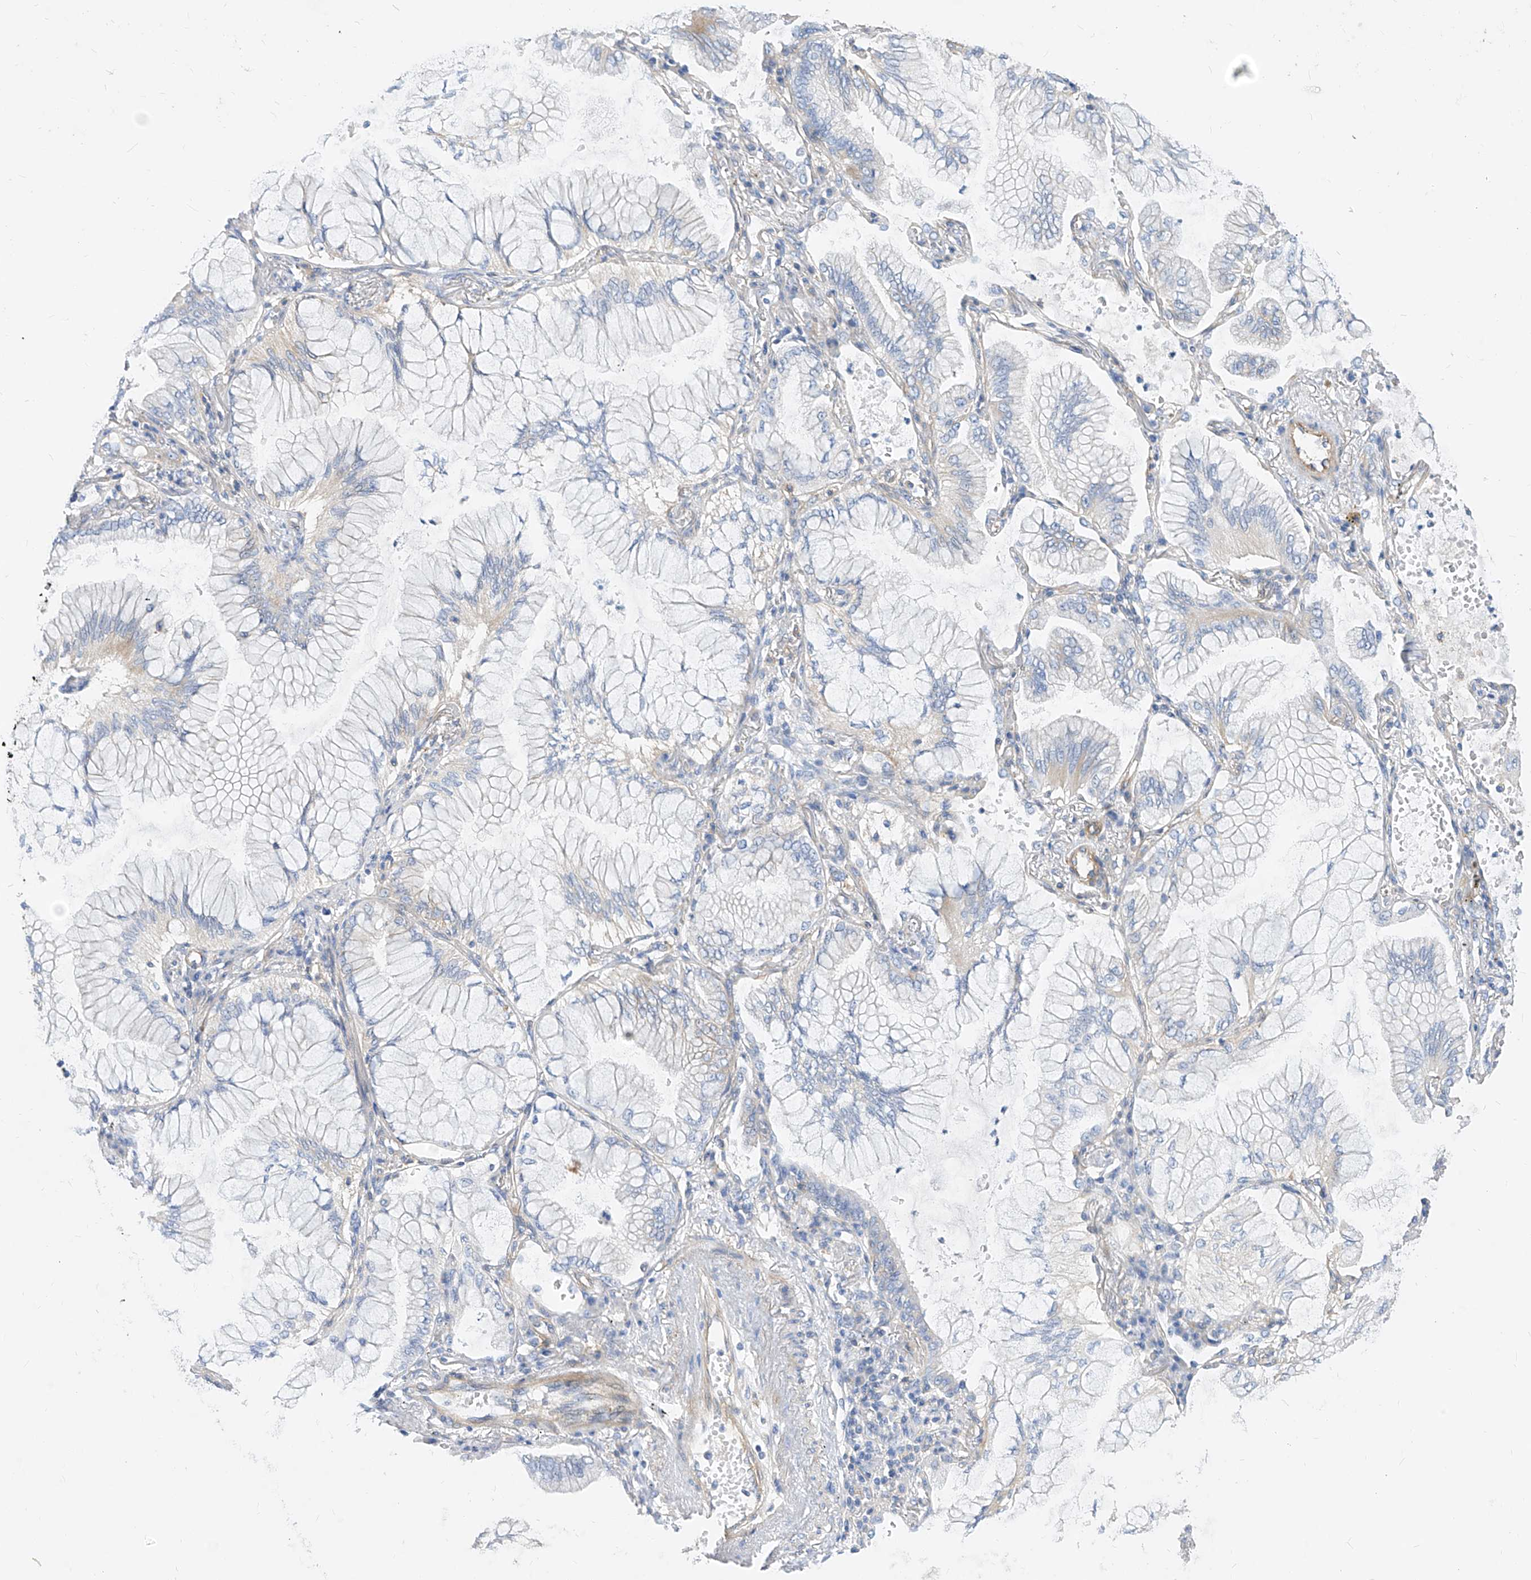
{"staining": {"intensity": "weak", "quantity": "<25%", "location": "cytoplasmic/membranous"}, "tissue": "lung cancer", "cell_type": "Tumor cells", "image_type": "cancer", "snomed": [{"axis": "morphology", "description": "Adenocarcinoma, NOS"}, {"axis": "topography", "description": "Lung"}], "caption": "Protein analysis of lung cancer (adenocarcinoma) reveals no significant staining in tumor cells. Brightfield microscopy of immunohistochemistry stained with DAB (3,3'-diaminobenzidine) (brown) and hematoxylin (blue), captured at high magnification.", "gene": "SCGB2A1", "patient": {"sex": "female", "age": 70}}